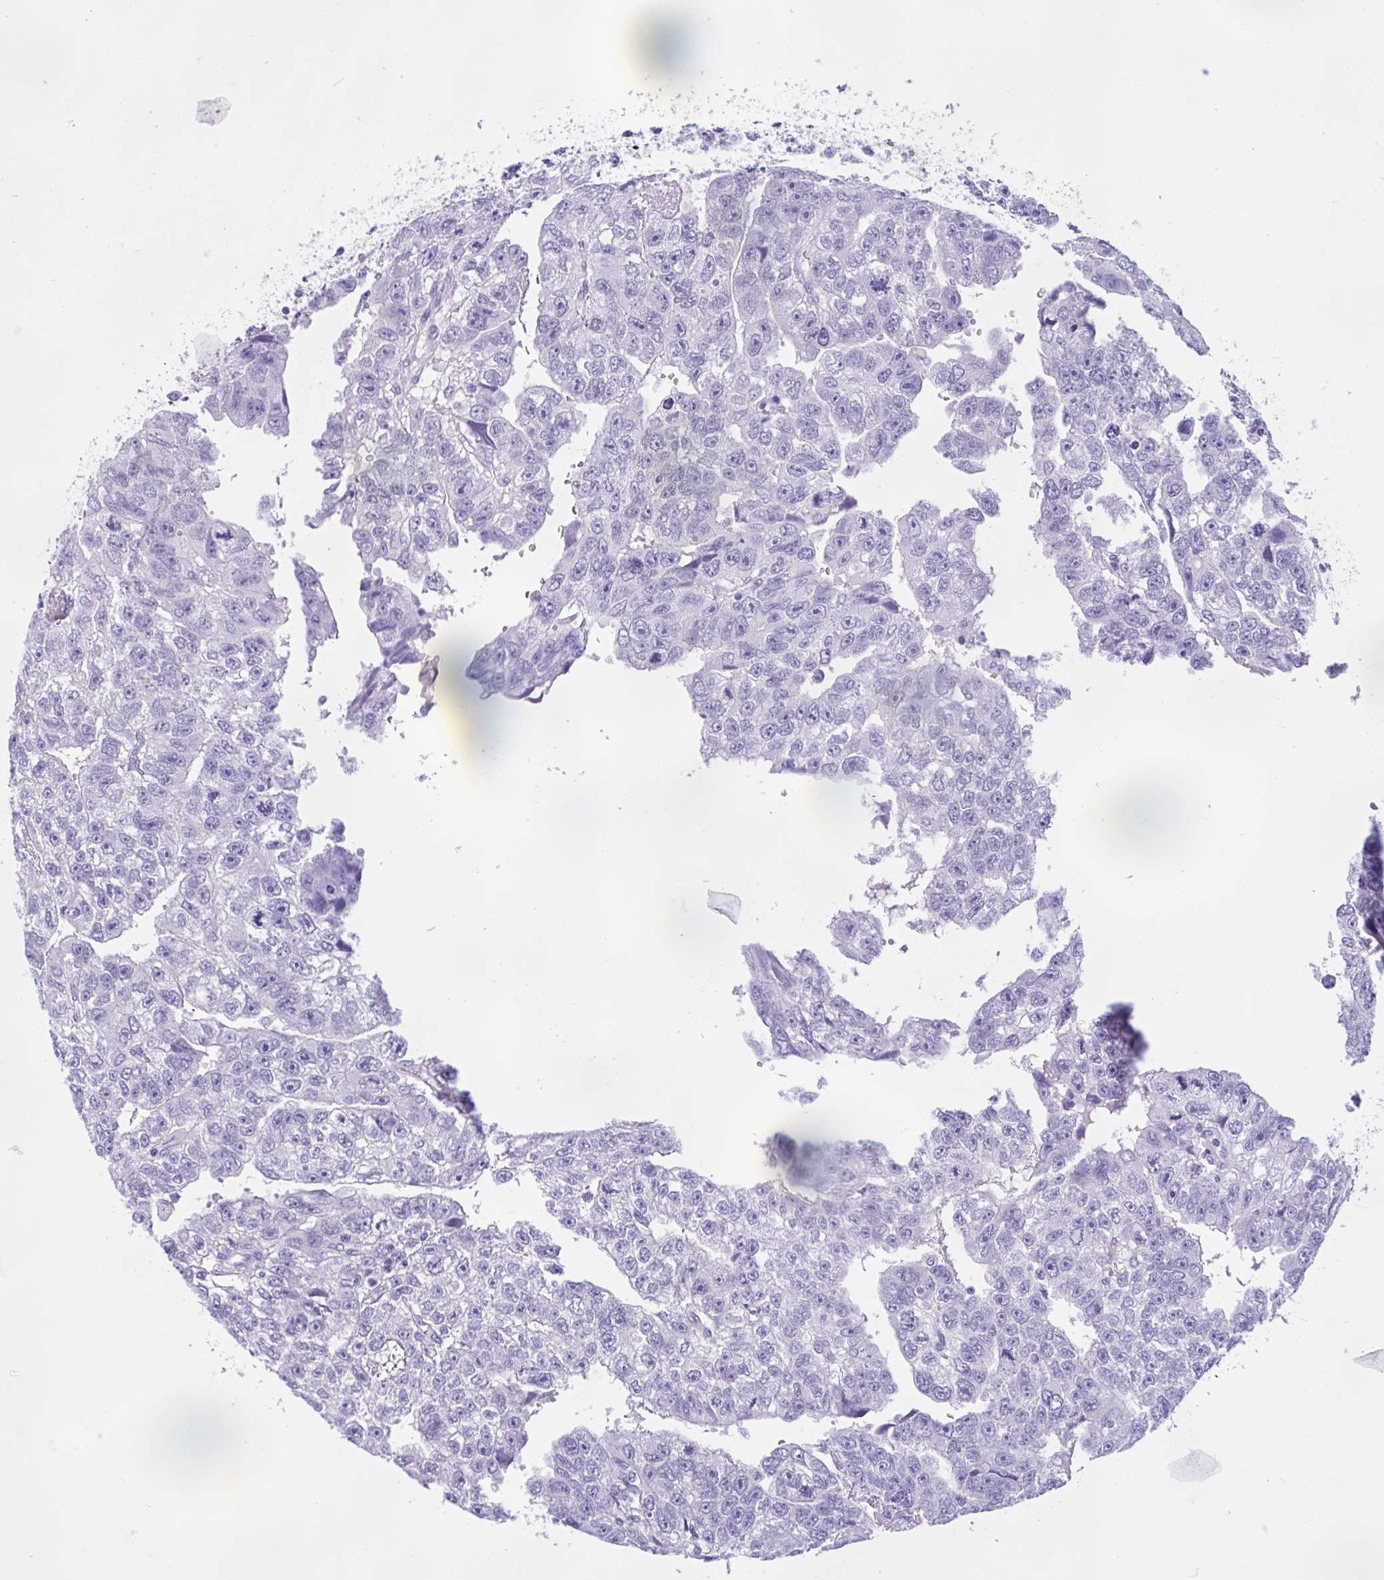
{"staining": {"intensity": "negative", "quantity": "none", "location": "none"}, "tissue": "testis cancer", "cell_type": "Tumor cells", "image_type": "cancer", "snomed": [{"axis": "morphology", "description": "Carcinoma, Embryonal, NOS"}, {"axis": "topography", "description": "Testis"}], "caption": "Tumor cells are negative for brown protein staining in testis cancer (embryonal carcinoma). The staining was performed using DAB to visualize the protein expression in brown, while the nuclei were stained in blue with hematoxylin (Magnification: 20x).", "gene": "ZNF319", "patient": {"sex": "male", "age": 20}}